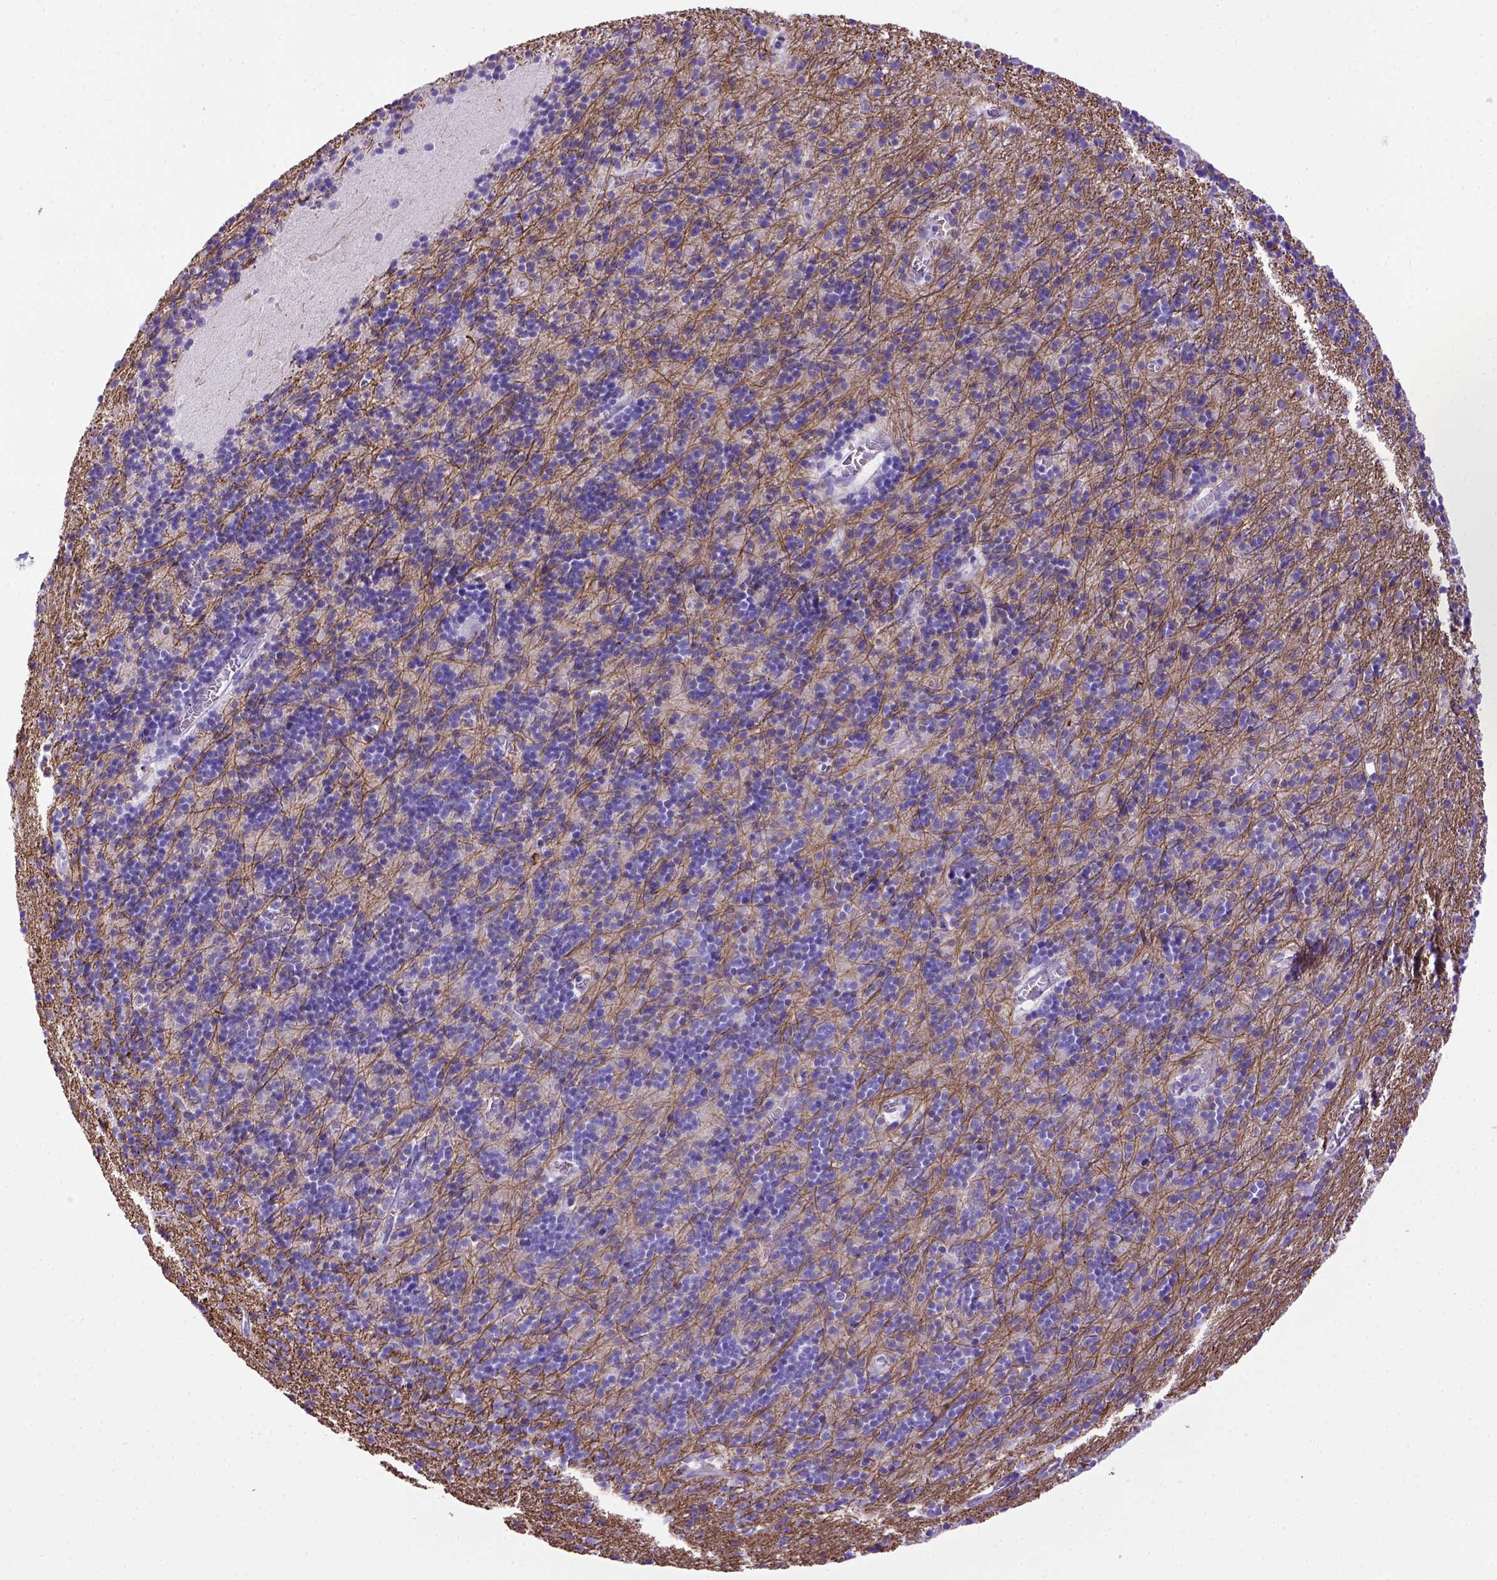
{"staining": {"intensity": "strong", "quantity": "25%-75%", "location": "cytoplasmic/membranous"}, "tissue": "cerebellum", "cell_type": "Cells in granular layer", "image_type": "normal", "snomed": [{"axis": "morphology", "description": "Normal tissue, NOS"}, {"axis": "topography", "description": "Cerebellum"}], "caption": "A high-resolution photomicrograph shows immunohistochemistry (IHC) staining of benign cerebellum, which shows strong cytoplasmic/membranous positivity in approximately 25%-75% of cells in granular layer.", "gene": "ADAM12", "patient": {"sex": "male", "age": 70}}